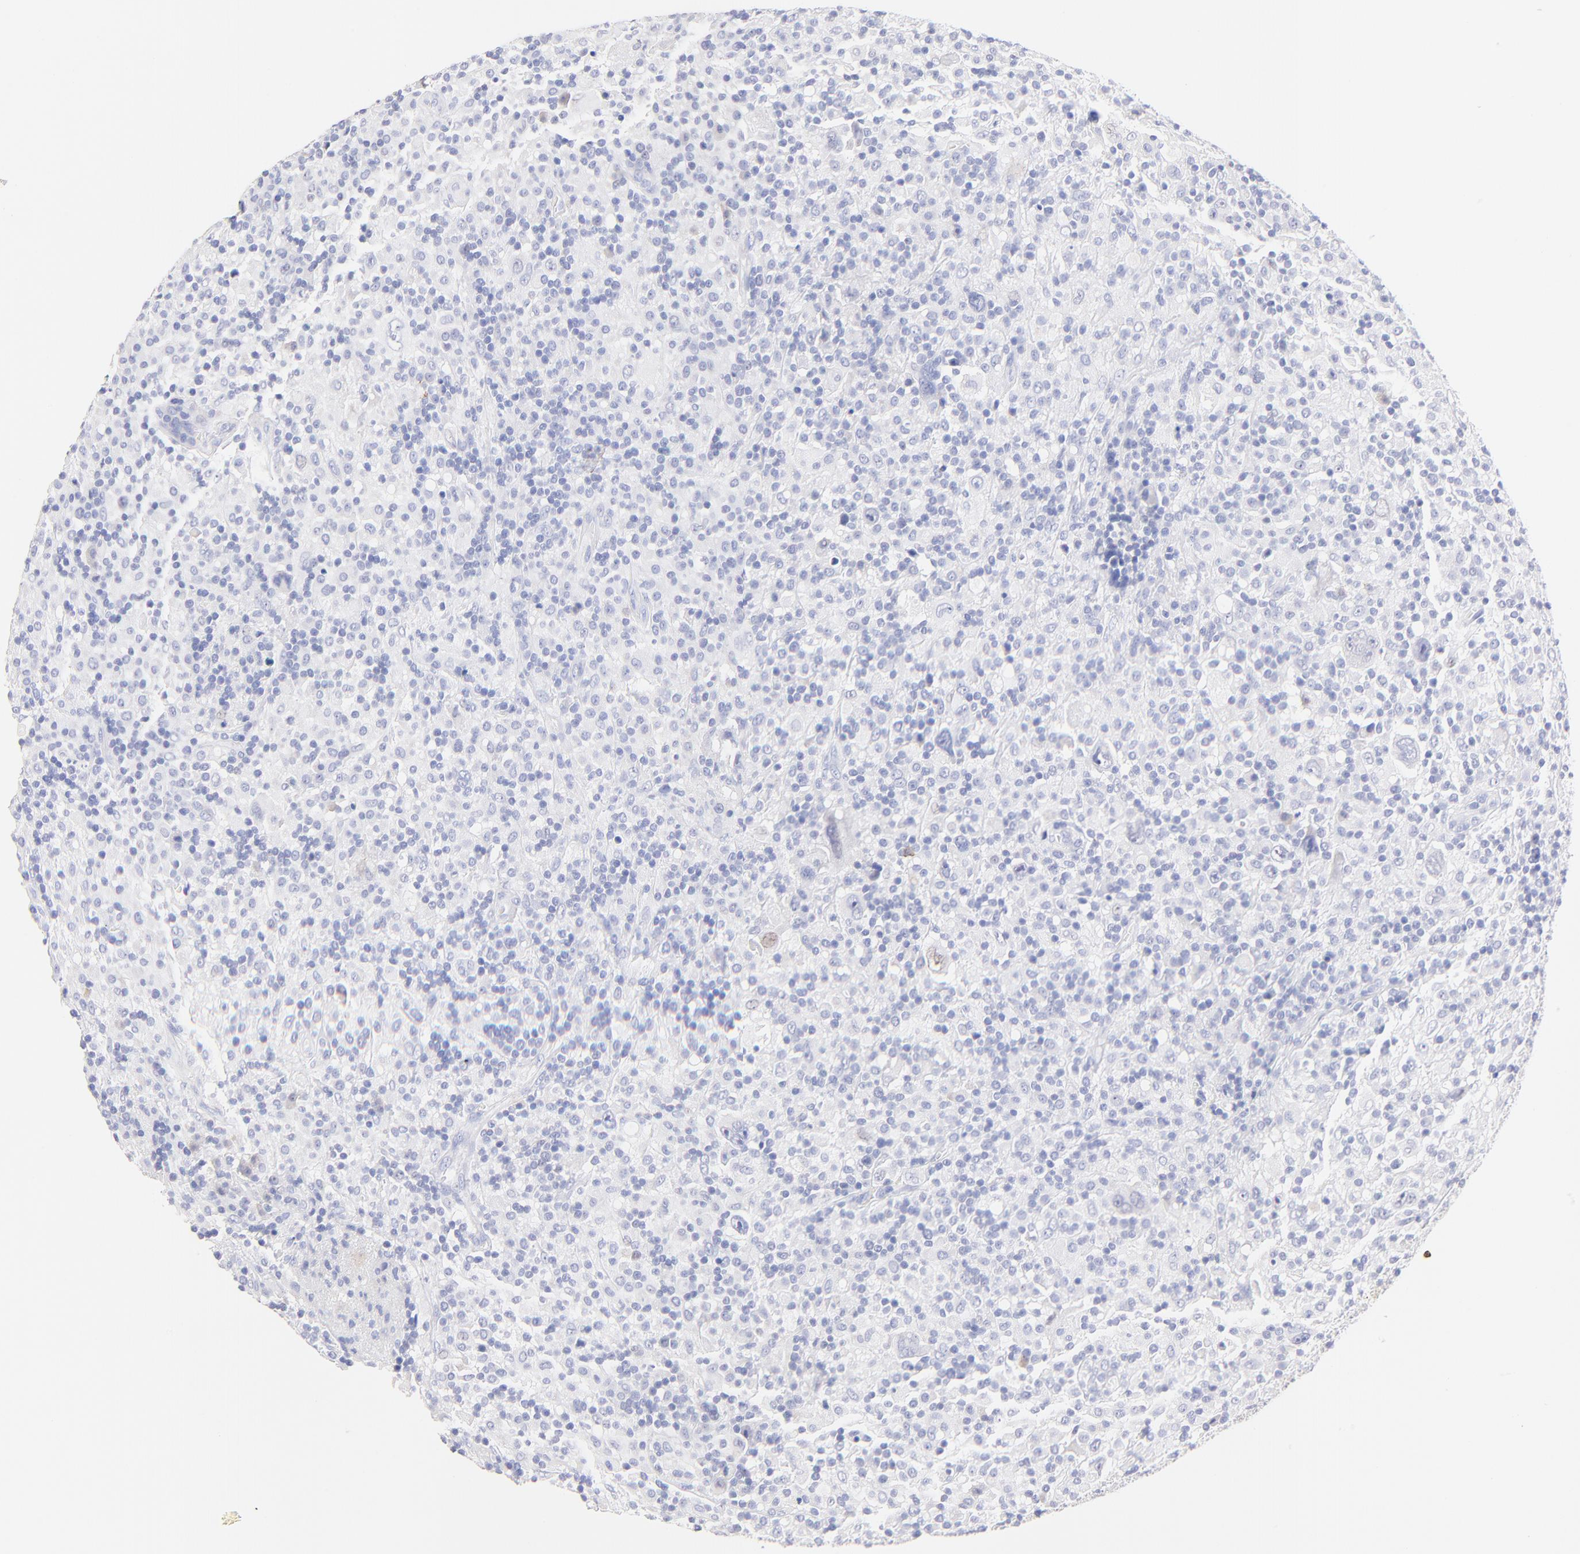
{"staining": {"intensity": "negative", "quantity": "none", "location": "none"}, "tissue": "lymphoma", "cell_type": "Tumor cells", "image_type": "cancer", "snomed": [{"axis": "morphology", "description": "Hodgkin's disease, NOS"}, {"axis": "topography", "description": "Lymph node"}], "caption": "A micrograph of human Hodgkin's disease is negative for staining in tumor cells. Nuclei are stained in blue.", "gene": "RAB3A", "patient": {"sex": "male", "age": 46}}